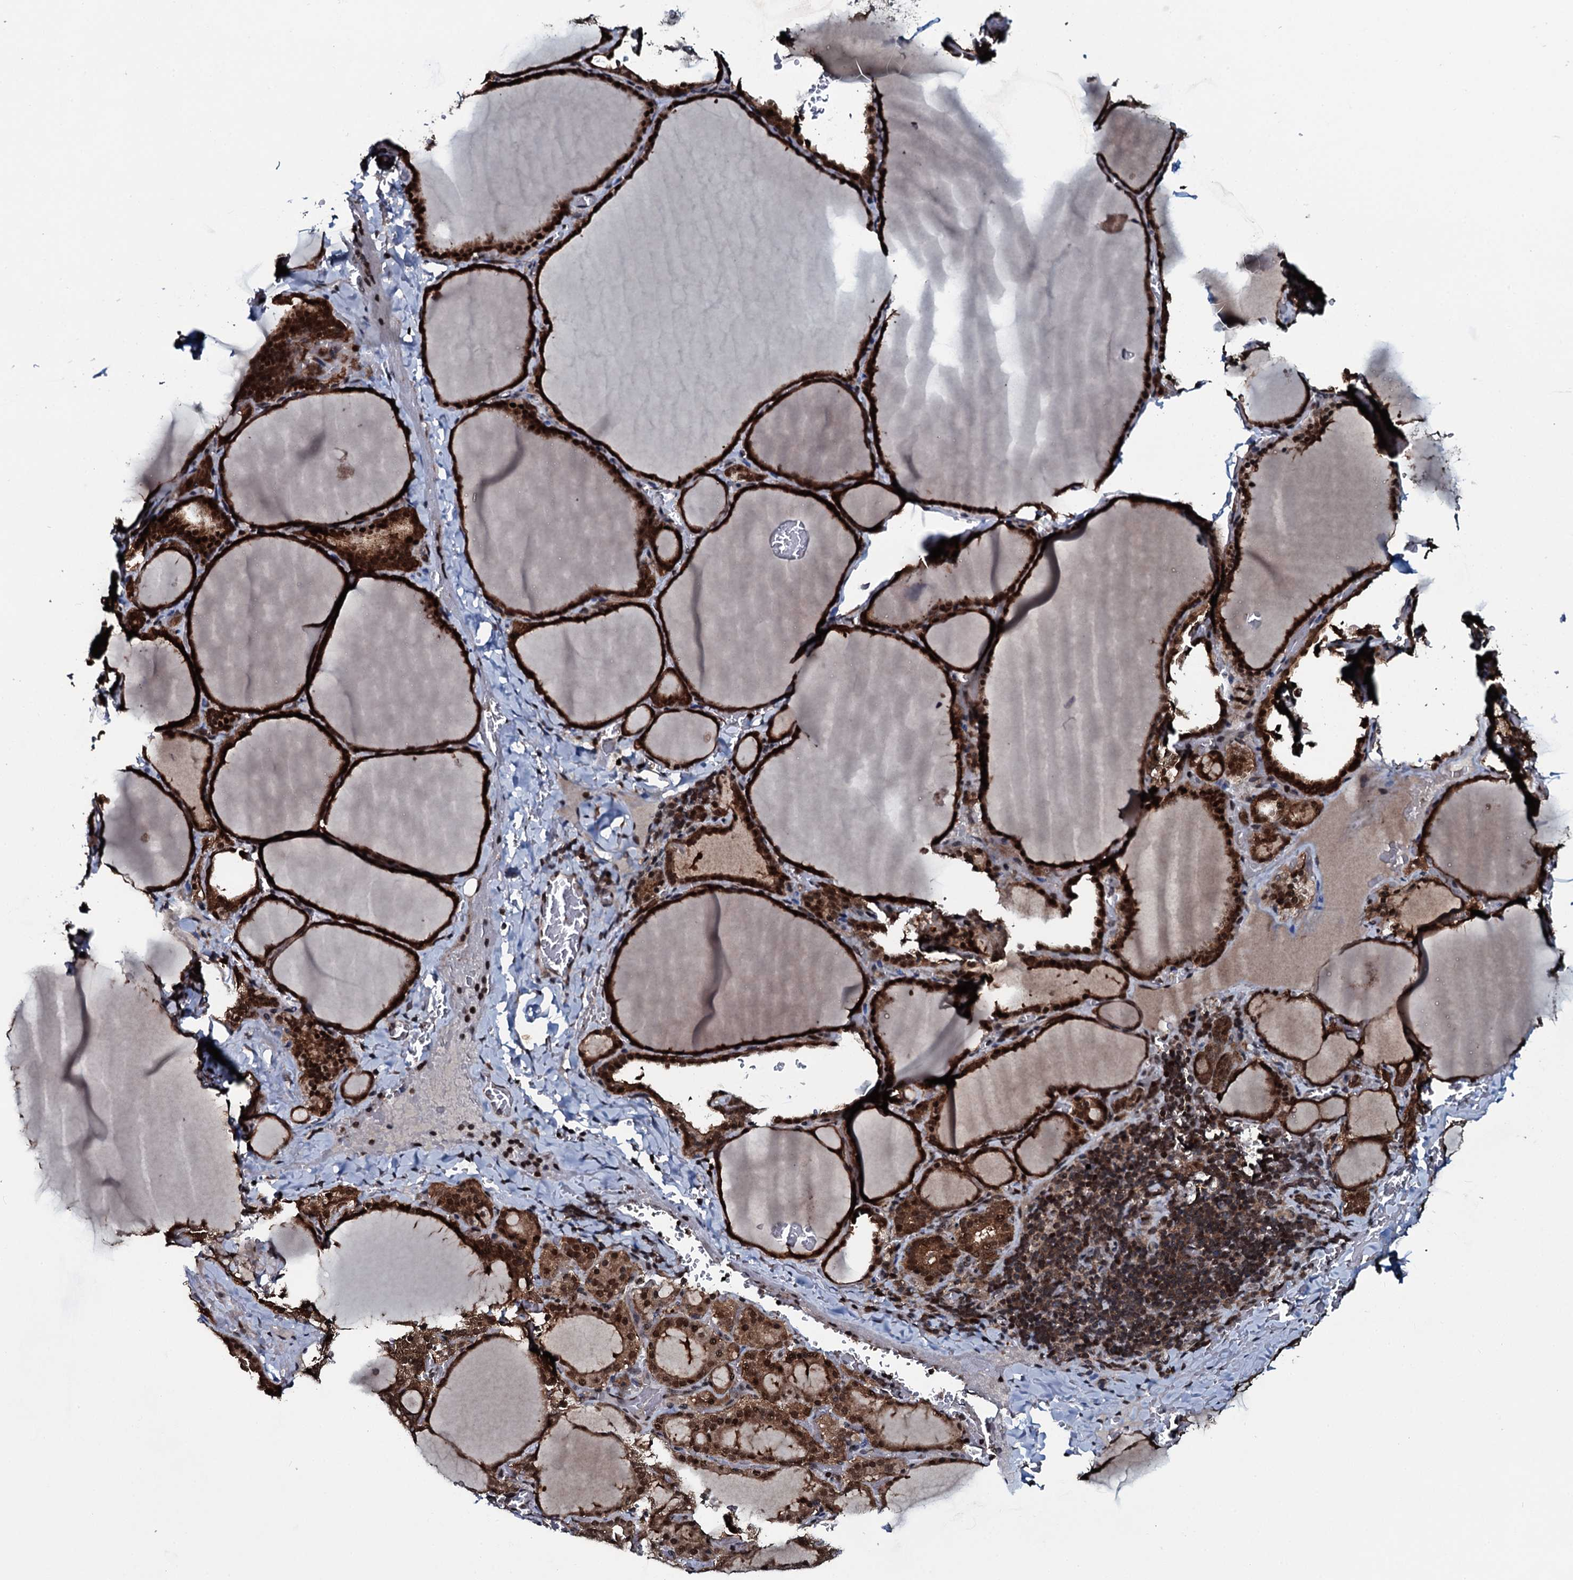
{"staining": {"intensity": "strong", "quantity": ">75%", "location": "cytoplasmic/membranous,nuclear"}, "tissue": "thyroid gland", "cell_type": "Glandular cells", "image_type": "normal", "snomed": [{"axis": "morphology", "description": "Normal tissue, NOS"}, {"axis": "topography", "description": "Thyroid gland"}], "caption": "Immunohistochemical staining of unremarkable thyroid gland demonstrates high levels of strong cytoplasmic/membranous,nuclear staining in approximately >75% of glandular cells.", "gene": "HDDC3", "patient": {"sex": "female", "age": 39}}